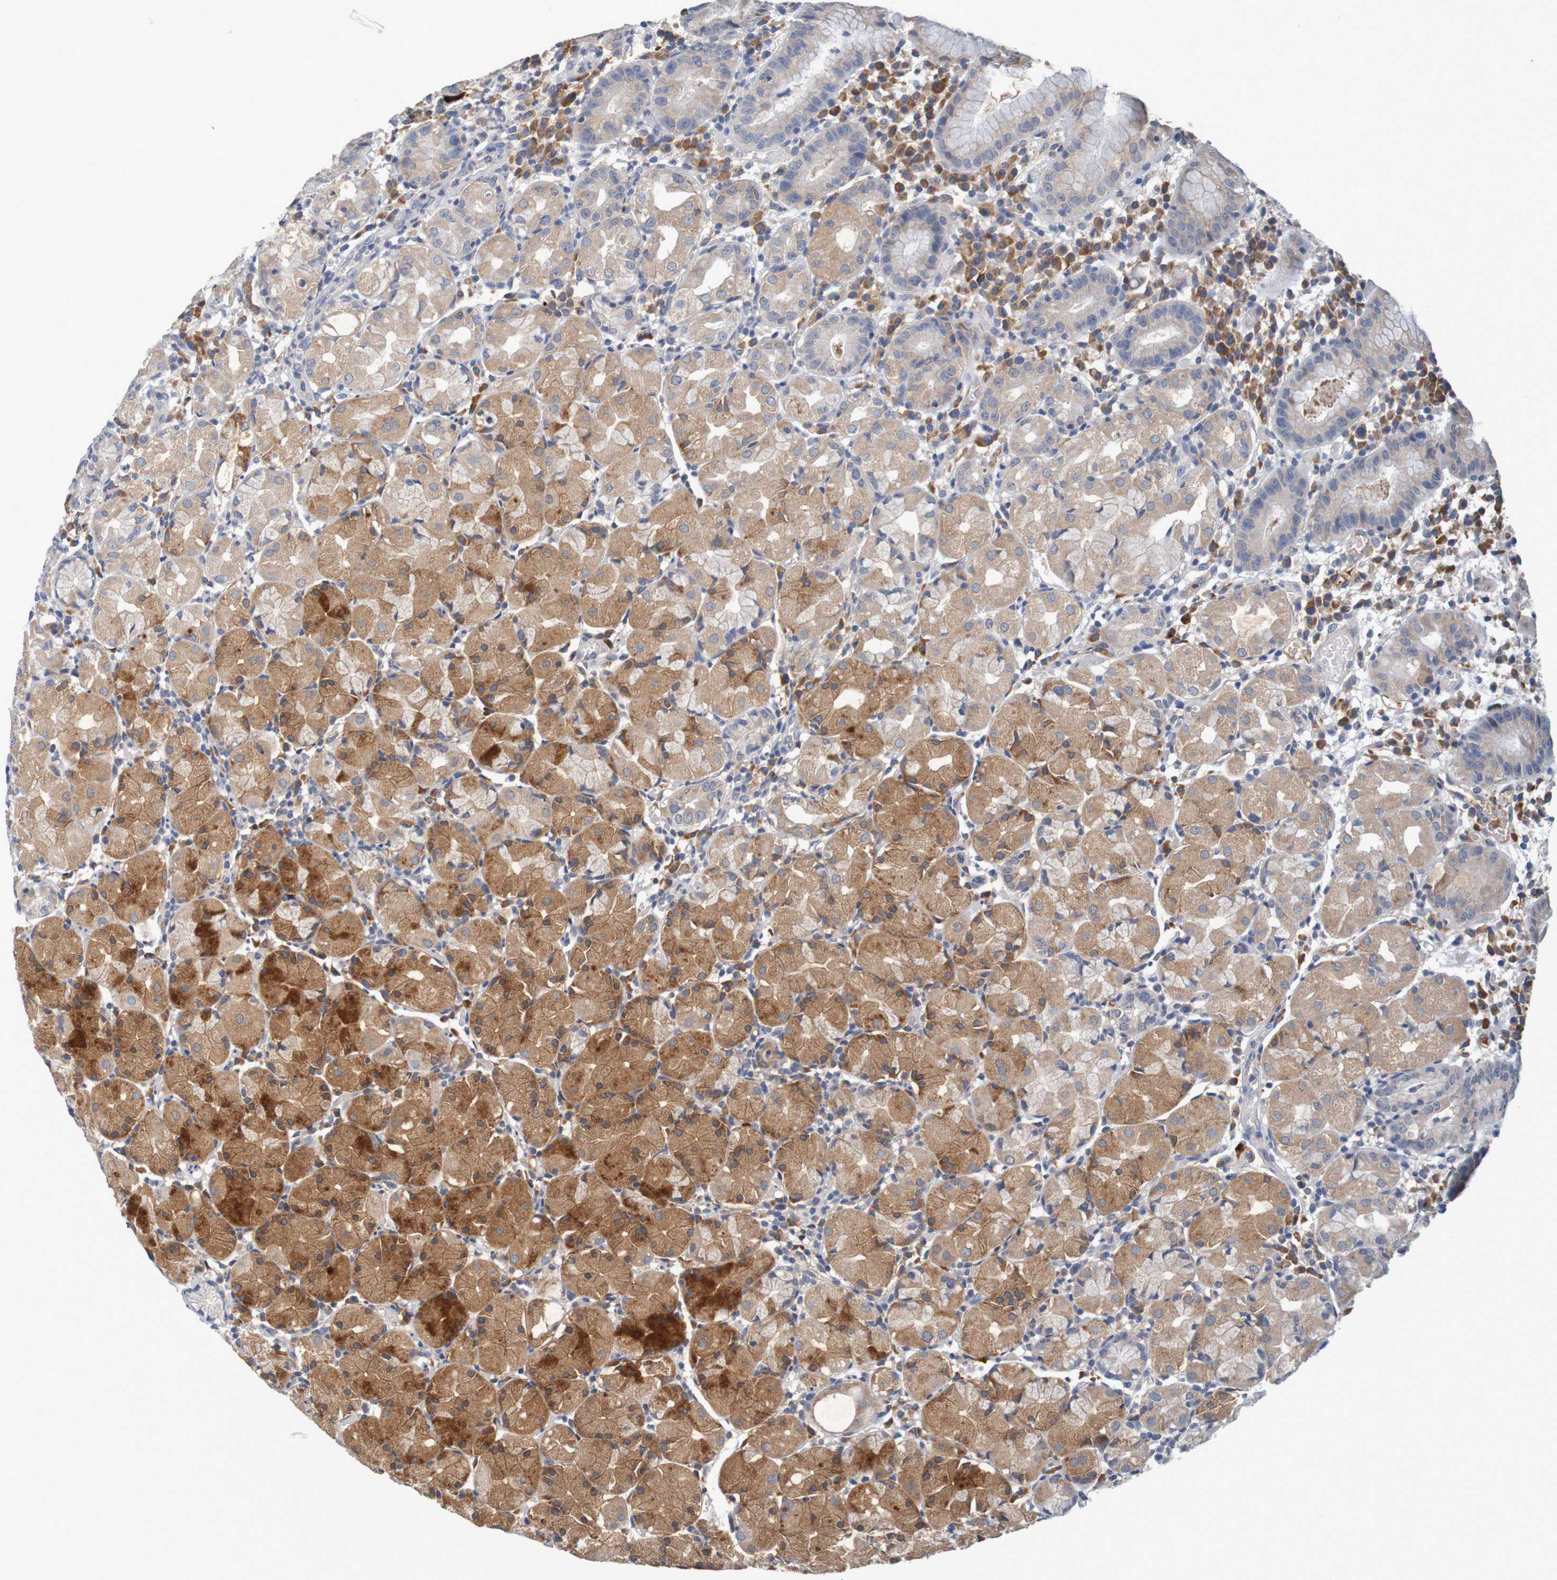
{"staining": {"intensity": "moderate", "quantity": "25%-75%", "location": "cytoplasmic/membranous"}, "tissue": "stomach", "cell_type": "Glandular cells", "image_type": "normal", "snomed": [{"axis": "morphology", "description": "Normal tissue, NOS"}, {"axis": "topography", "description": "Stomach"}, {"axis": "topography", "description": "Stomach, lower"}], "caption": "A brown stain shows moderate cytoplasmic/membranous expression of a protein in glandular cells of benign human stomach.", "gene": "LTA", "patient": {"sex": "female", "age": 75}}